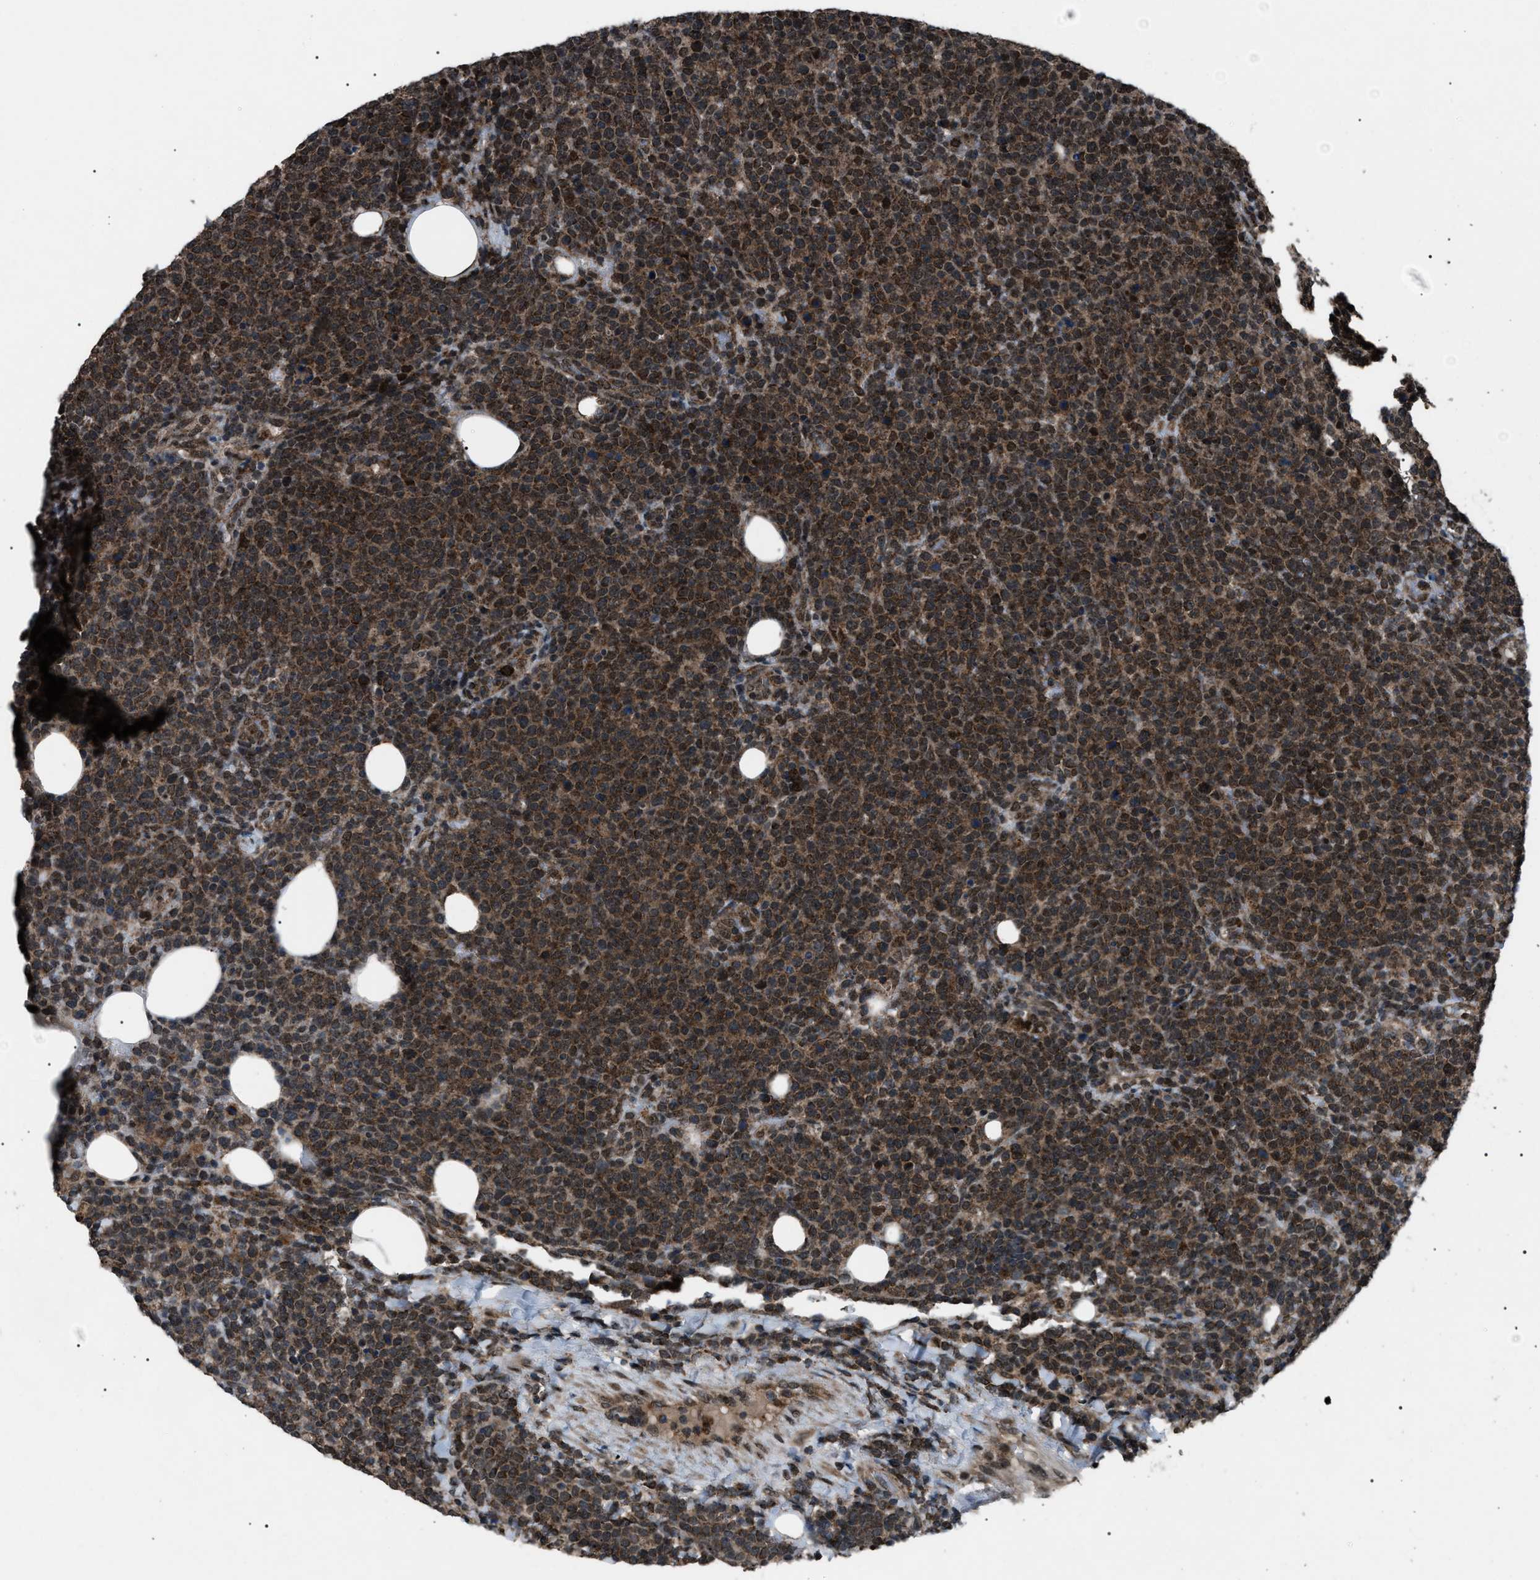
{"staining": {"intensity": "strong", "quantity": ">75%", "location": "cytoplasmic/membranous"}, "tissue": "lymphoma", "cell_type": "Tumor cells", "image_type": "cancer", "snomed": [{"axis": "morphology", "description": "Malignant lymphoma, non-Hodgkin's type, High grade"}, {"axis": "topography", "description": "Lymph node"}], "caption": "A brown stain shows strong cytoplasmic/membranous staining of a protein in human malignant lymphoma, non-Hodgkin's type (high-grade) tumor cells. Immunohistochemistry (ihc) stains the protein in brown and the nuclei are stained blue.", "gene": "ZFAND2A", "patient": {"sex": "male", "age": 61}}